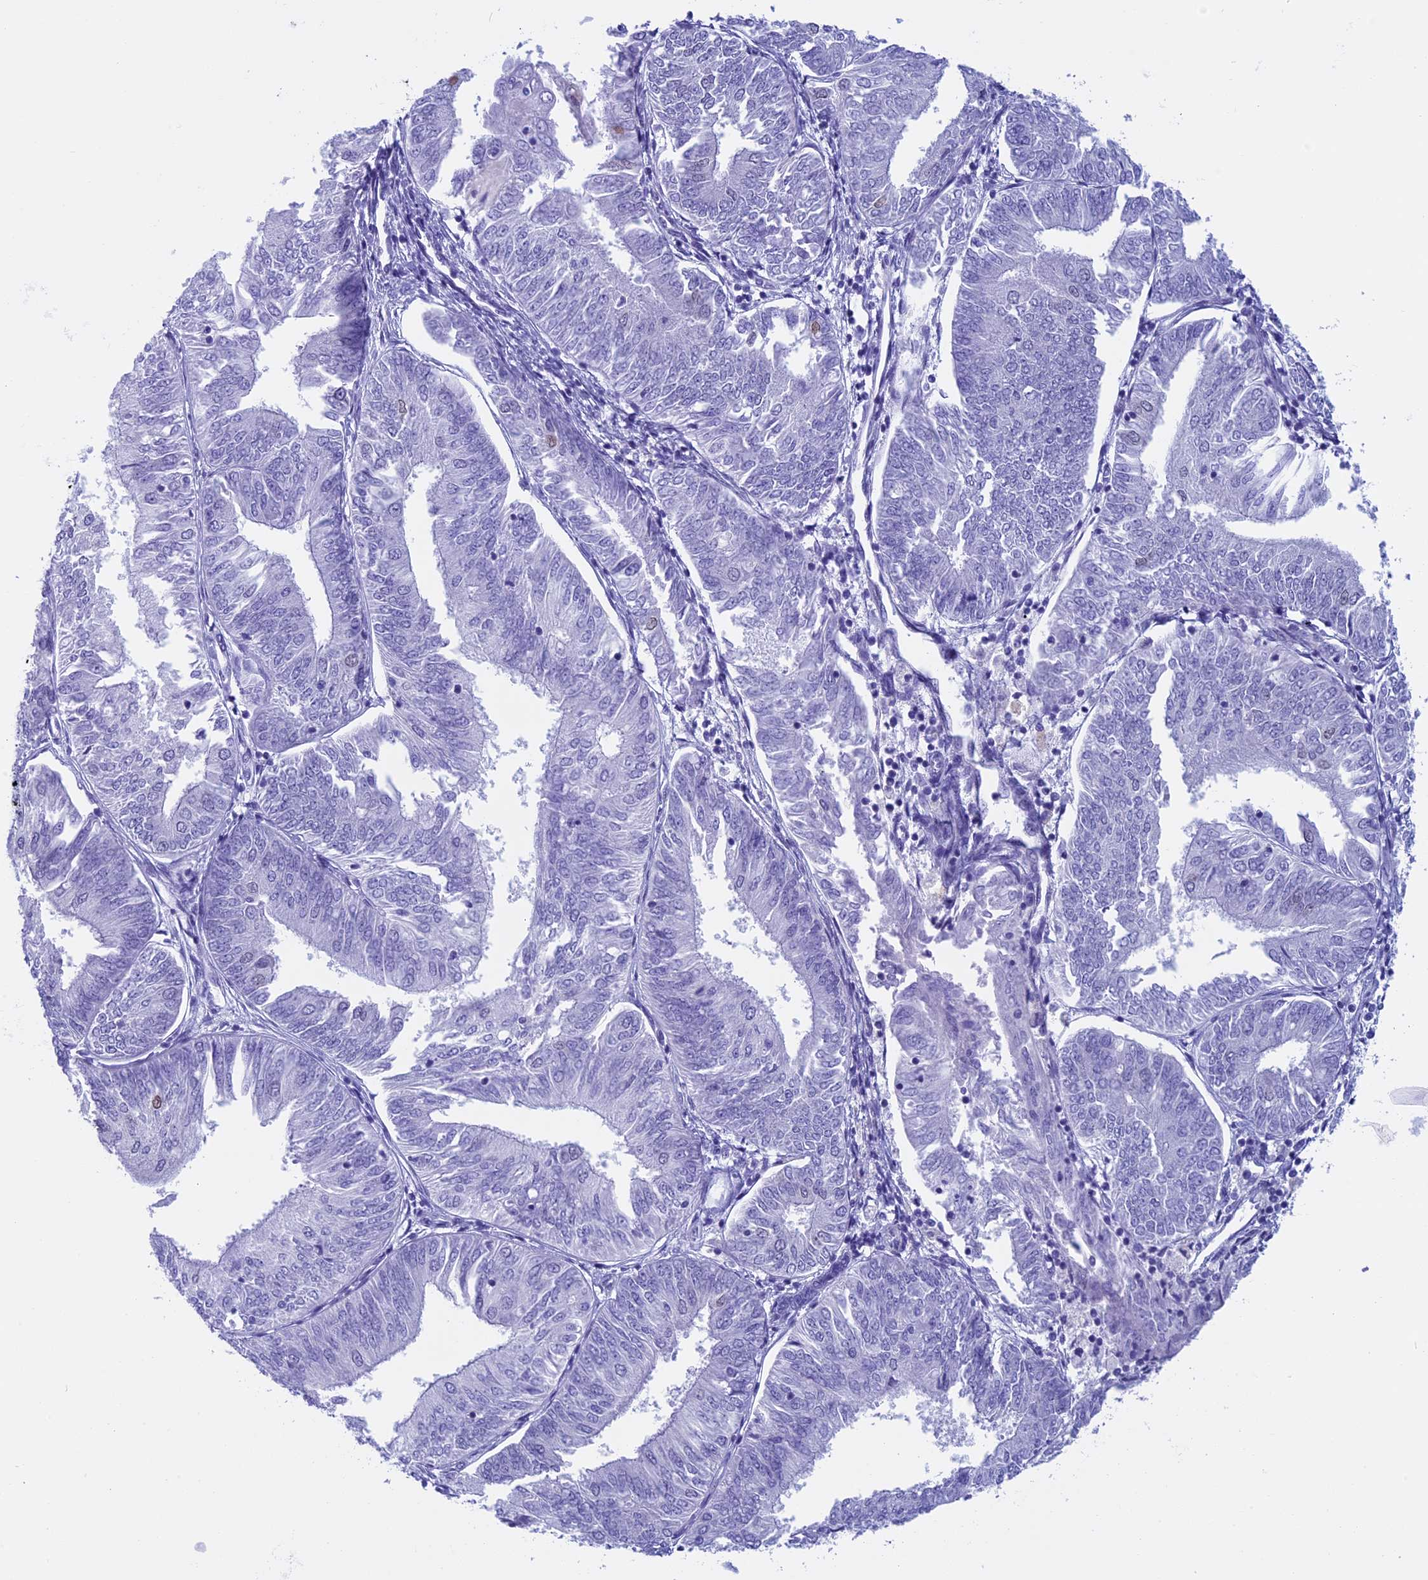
{"staining": {"intensity": "negative", "quantity": "none", "location": "none"}, "tissue": "endometrial cancer", "cell_type": "Tumor cells", "image_type": "cancer", "snomed": [{"axis": "morphology", "description": "Adenocarcinoma, NOS"}, {"axis": "topography", "description": "Endometrium"}], "caption": "Immunohistochemical staining of human adenocarcinoma (endometrial) exhibits no significant expression in tumor cells.", "gene": "FAM169A", "patient": {"sex": "female", "age": 58}}